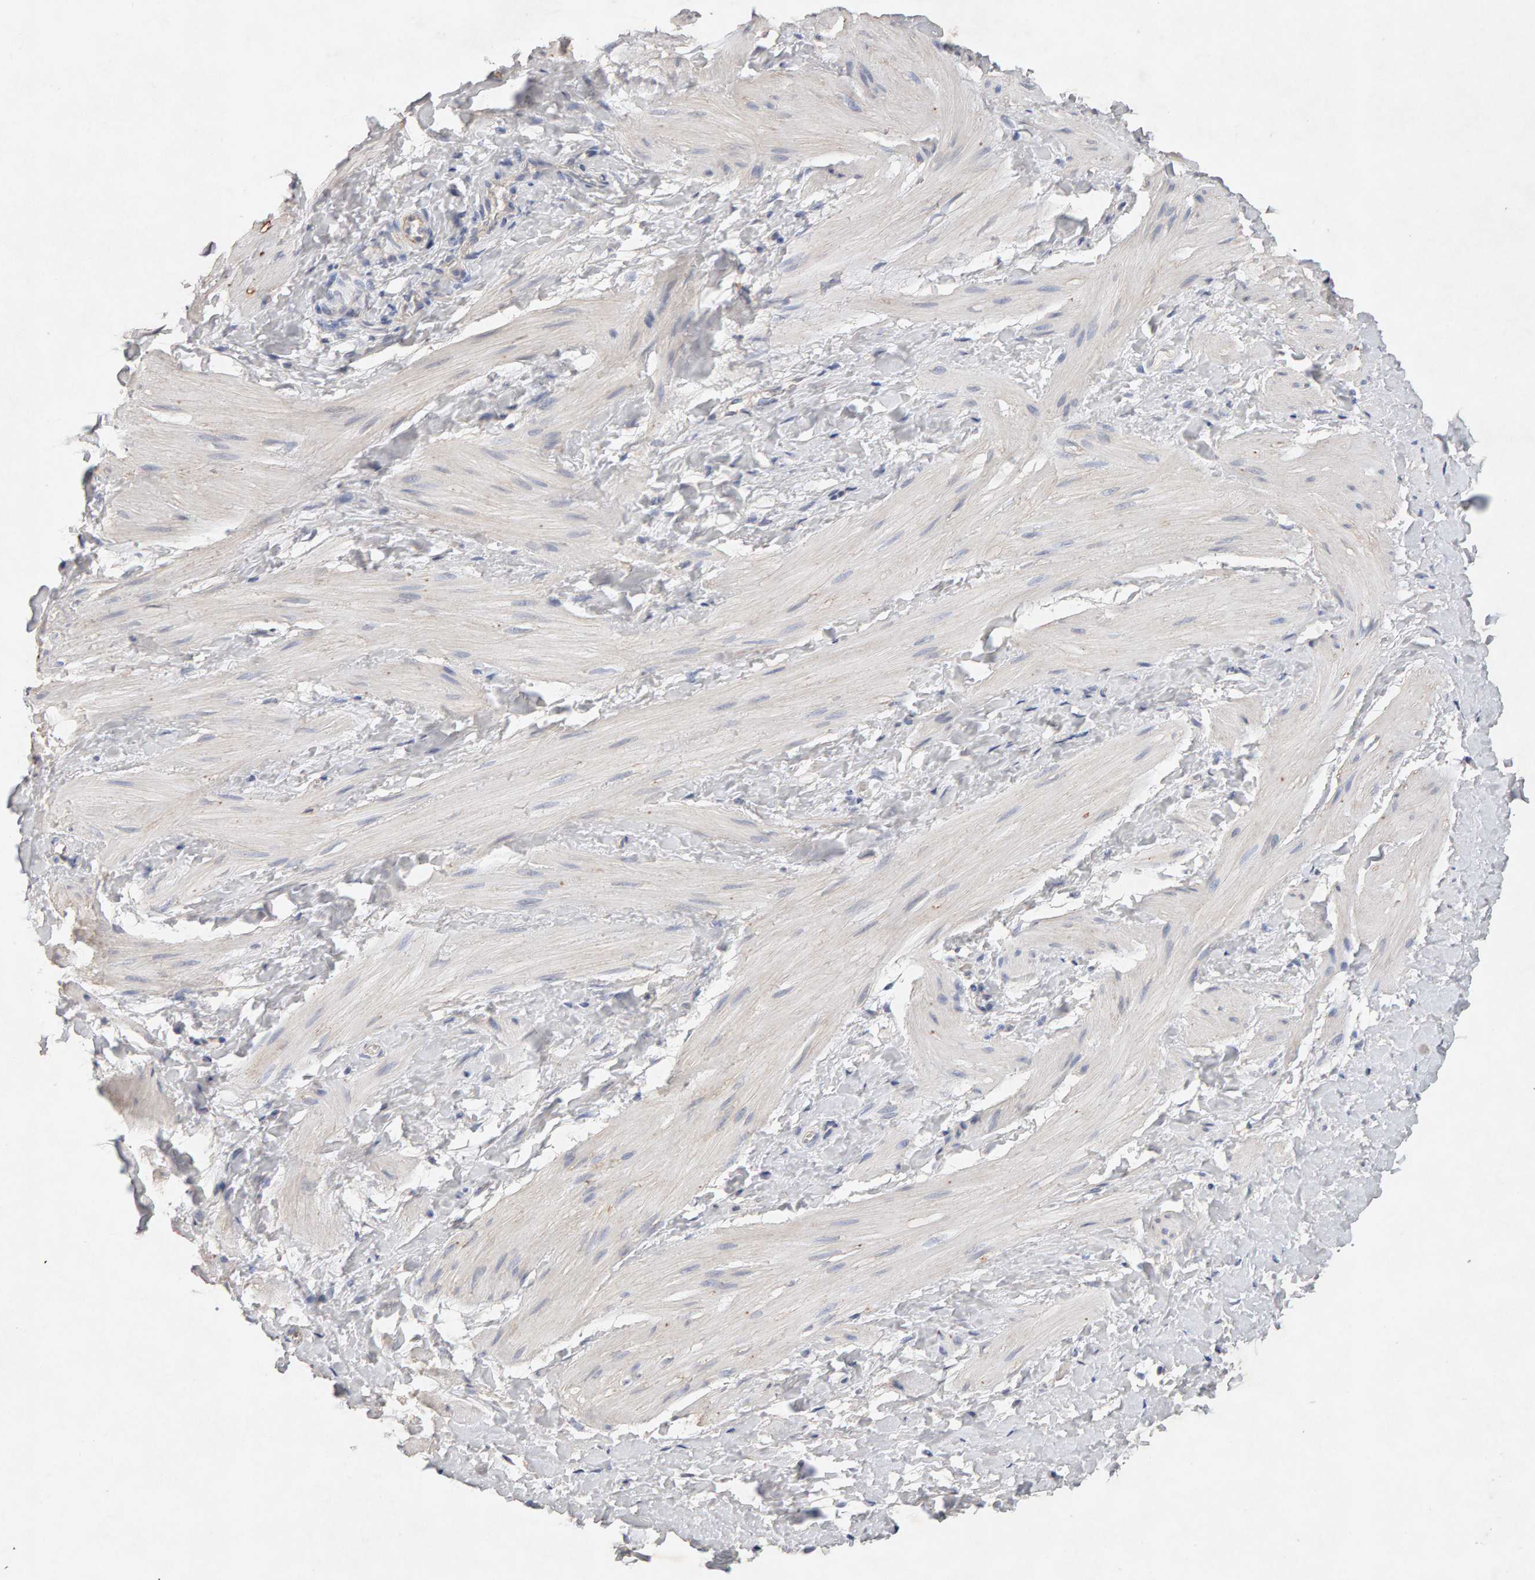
{"staining": {"intensity": "negative", "quantity": "none", "location": "none"}, "tissue": "smooth muscle", "cell_type": "Smooth muscle cells", "image_type": "normal", "snomed": [{"axis": "morphology", "description": "Normal tissue, NOS"}, {"axis": "topography", "description": "Smooth muscle"}], "caption": "High power microscopy photomicrograph of an immunohistochemistry micrograph of benign smooth muscle, revealing no significant staining in smooth muscle cells.", "gene": "PTPRM", "patient": {"sex": "male", "age": 16}}